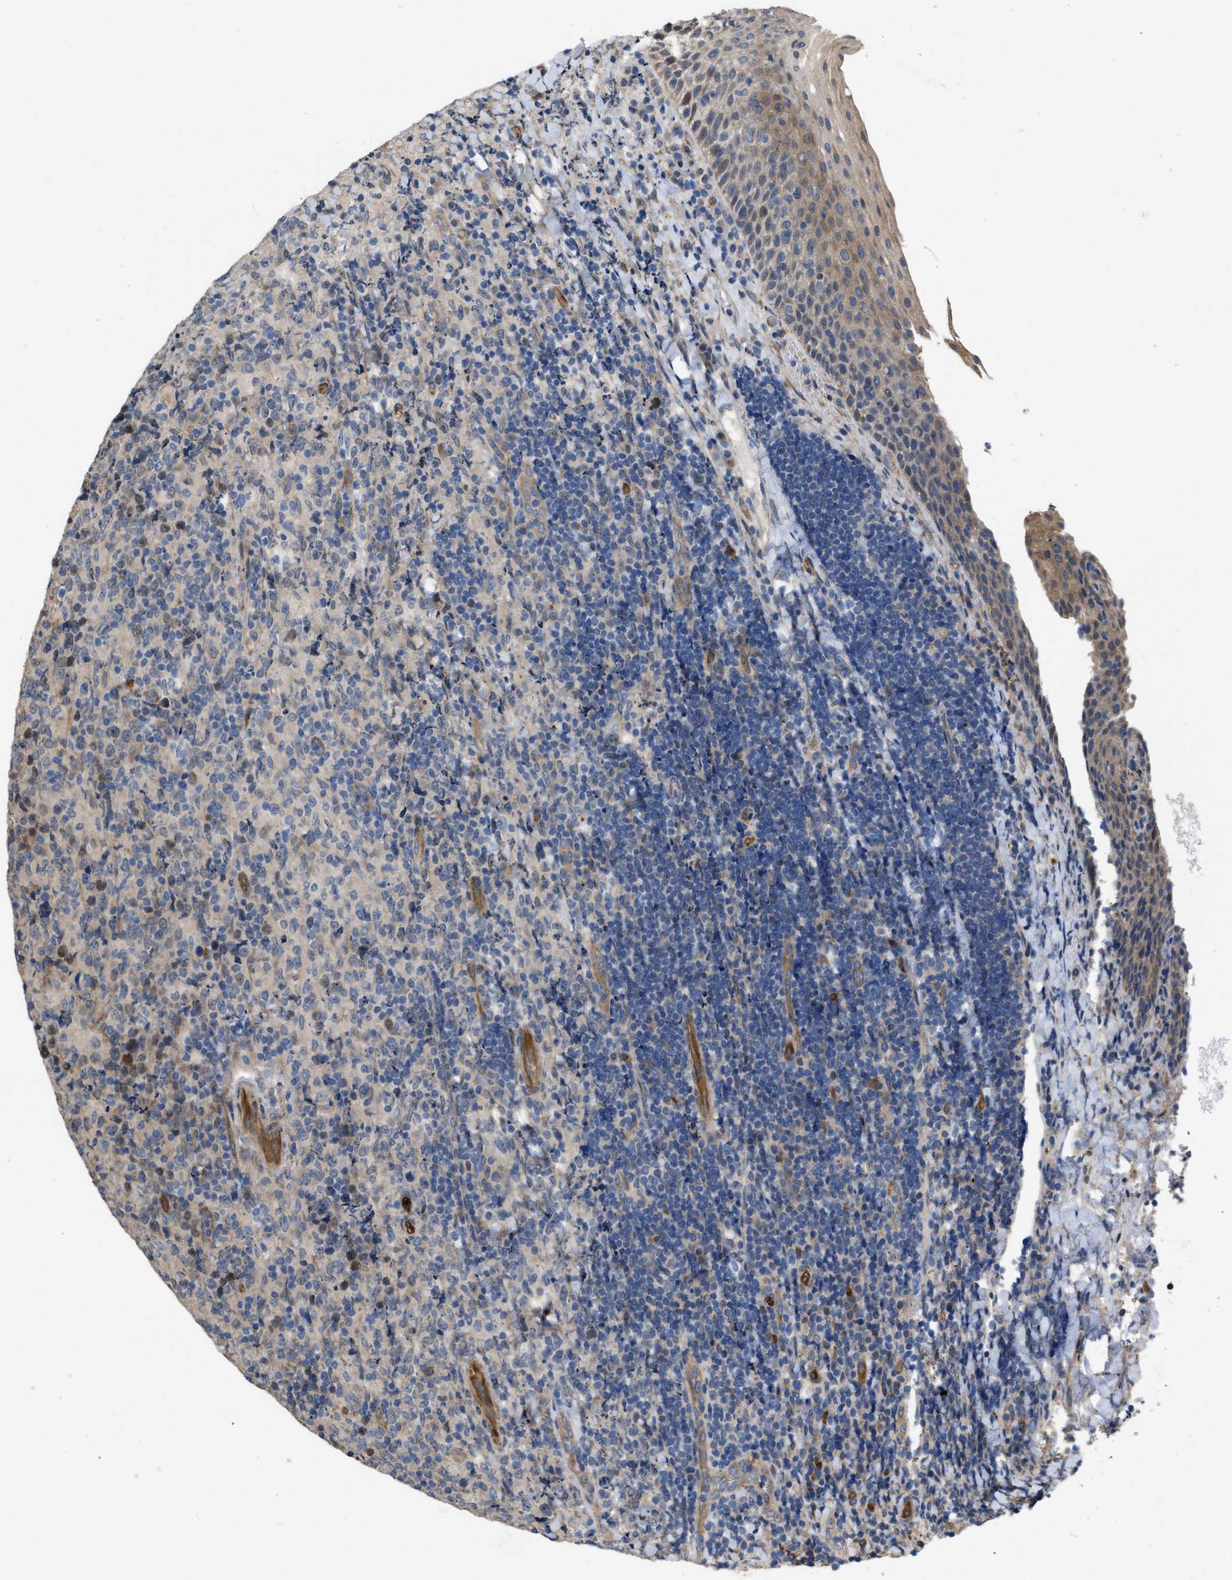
{"staining": {"intensity": "weak", "quantity": "<25%", "location": "cytoplasmic/membranous"}, "tissue": "lymphoma", "cell_type": "Tumor cells", "image_type": "cancer", "snomed": [{"axis": "morphology", "description": "Malignant lymphoma, non-Hodgkin's type, High grade"}, {"axis": "topography", "description": "Tonsil"}], "caption": "Tumor cells are negative for brown protein staining in high-grade malignant lymphoma, non-Hodgkin's type.", "gene": "SLC4A11", "patient": {"sex": "female", "age": 36}}